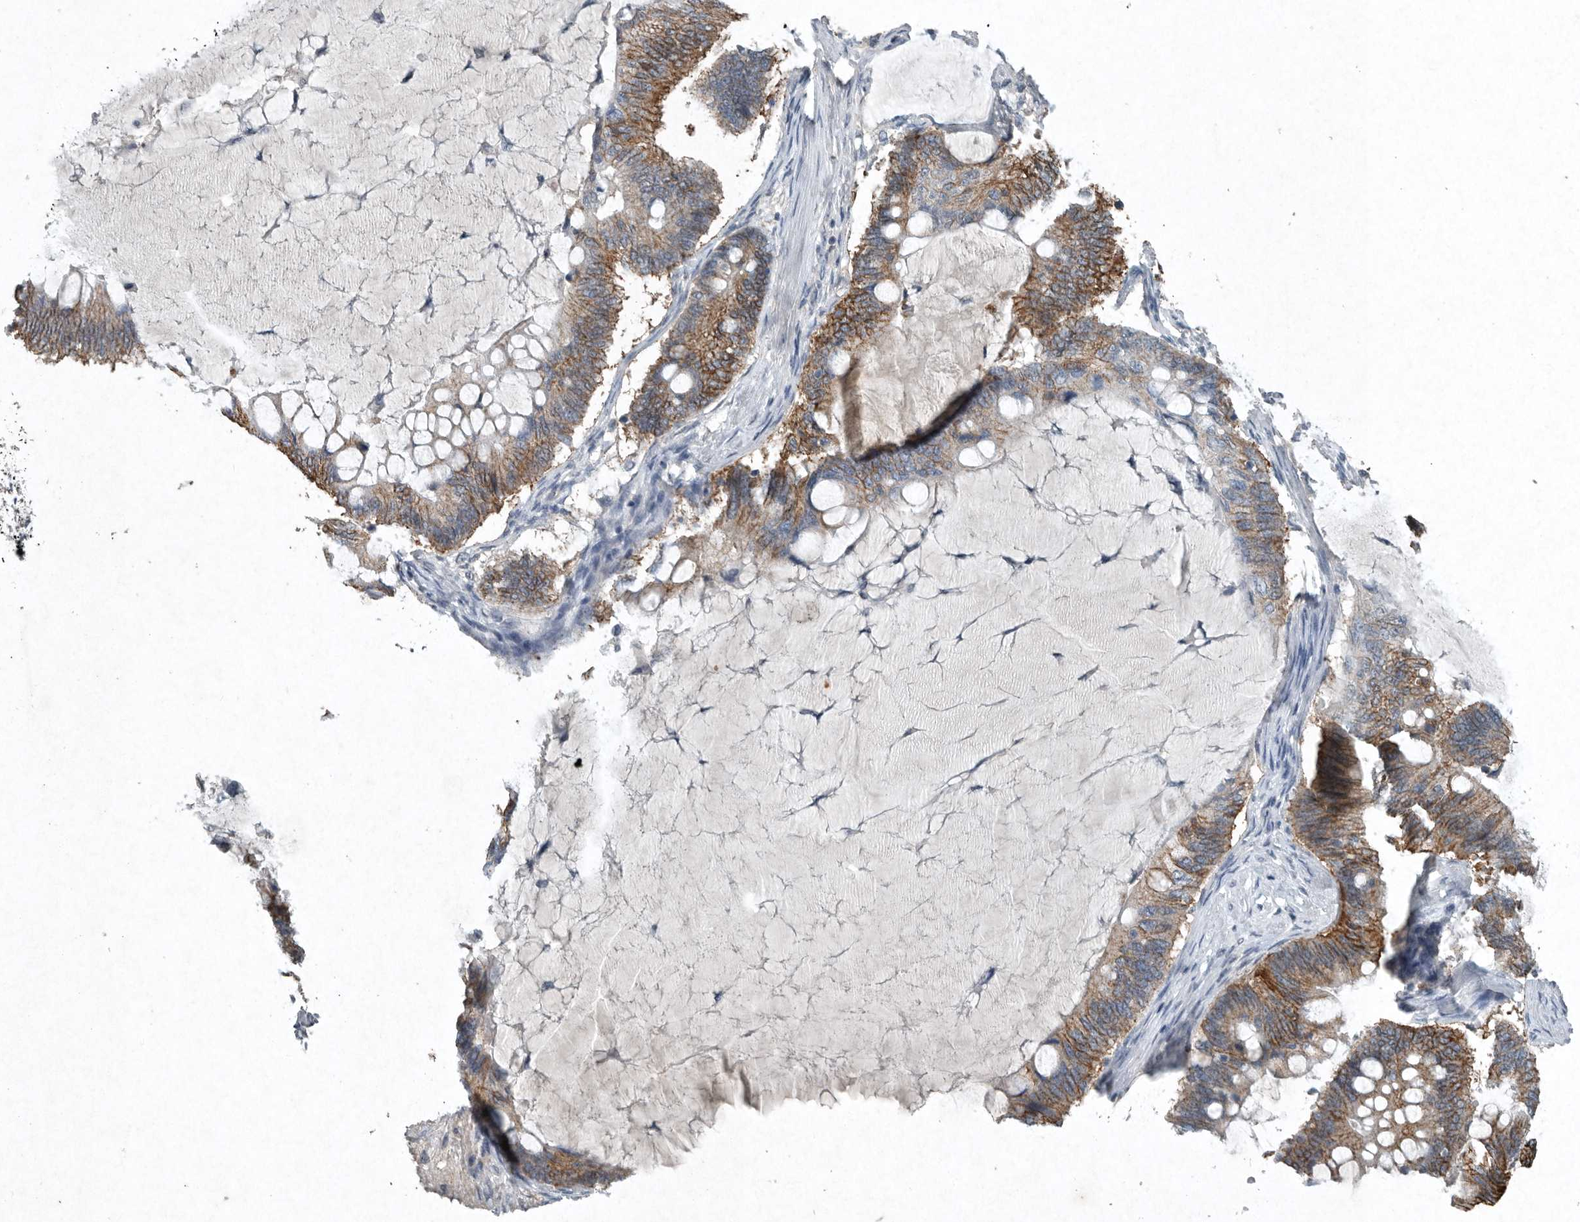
{"staining": {"intensity": "moderate", "quantity": ">75%", "location": "cytoplasmic/membranous"}, "tissue": "ovarian cancer", "cell_type": "Tumor cells", "image_type": "cancer", "snomed": [{"axis": "morphology", "description": "Cystadenocarcinoma, mucinous, NOS"}, {"axis": "topography", "description": "Ovary"}], "caption": "High-power microscopy captured an IHC image of ovarian cancer (mucinous cystadenocarcinoma), revealing moderate cytoplasmic/membranous expression in approximately >75% of tumor cells.", "gene": "IL20", "patient": {"sex": "female", "age": 61}}